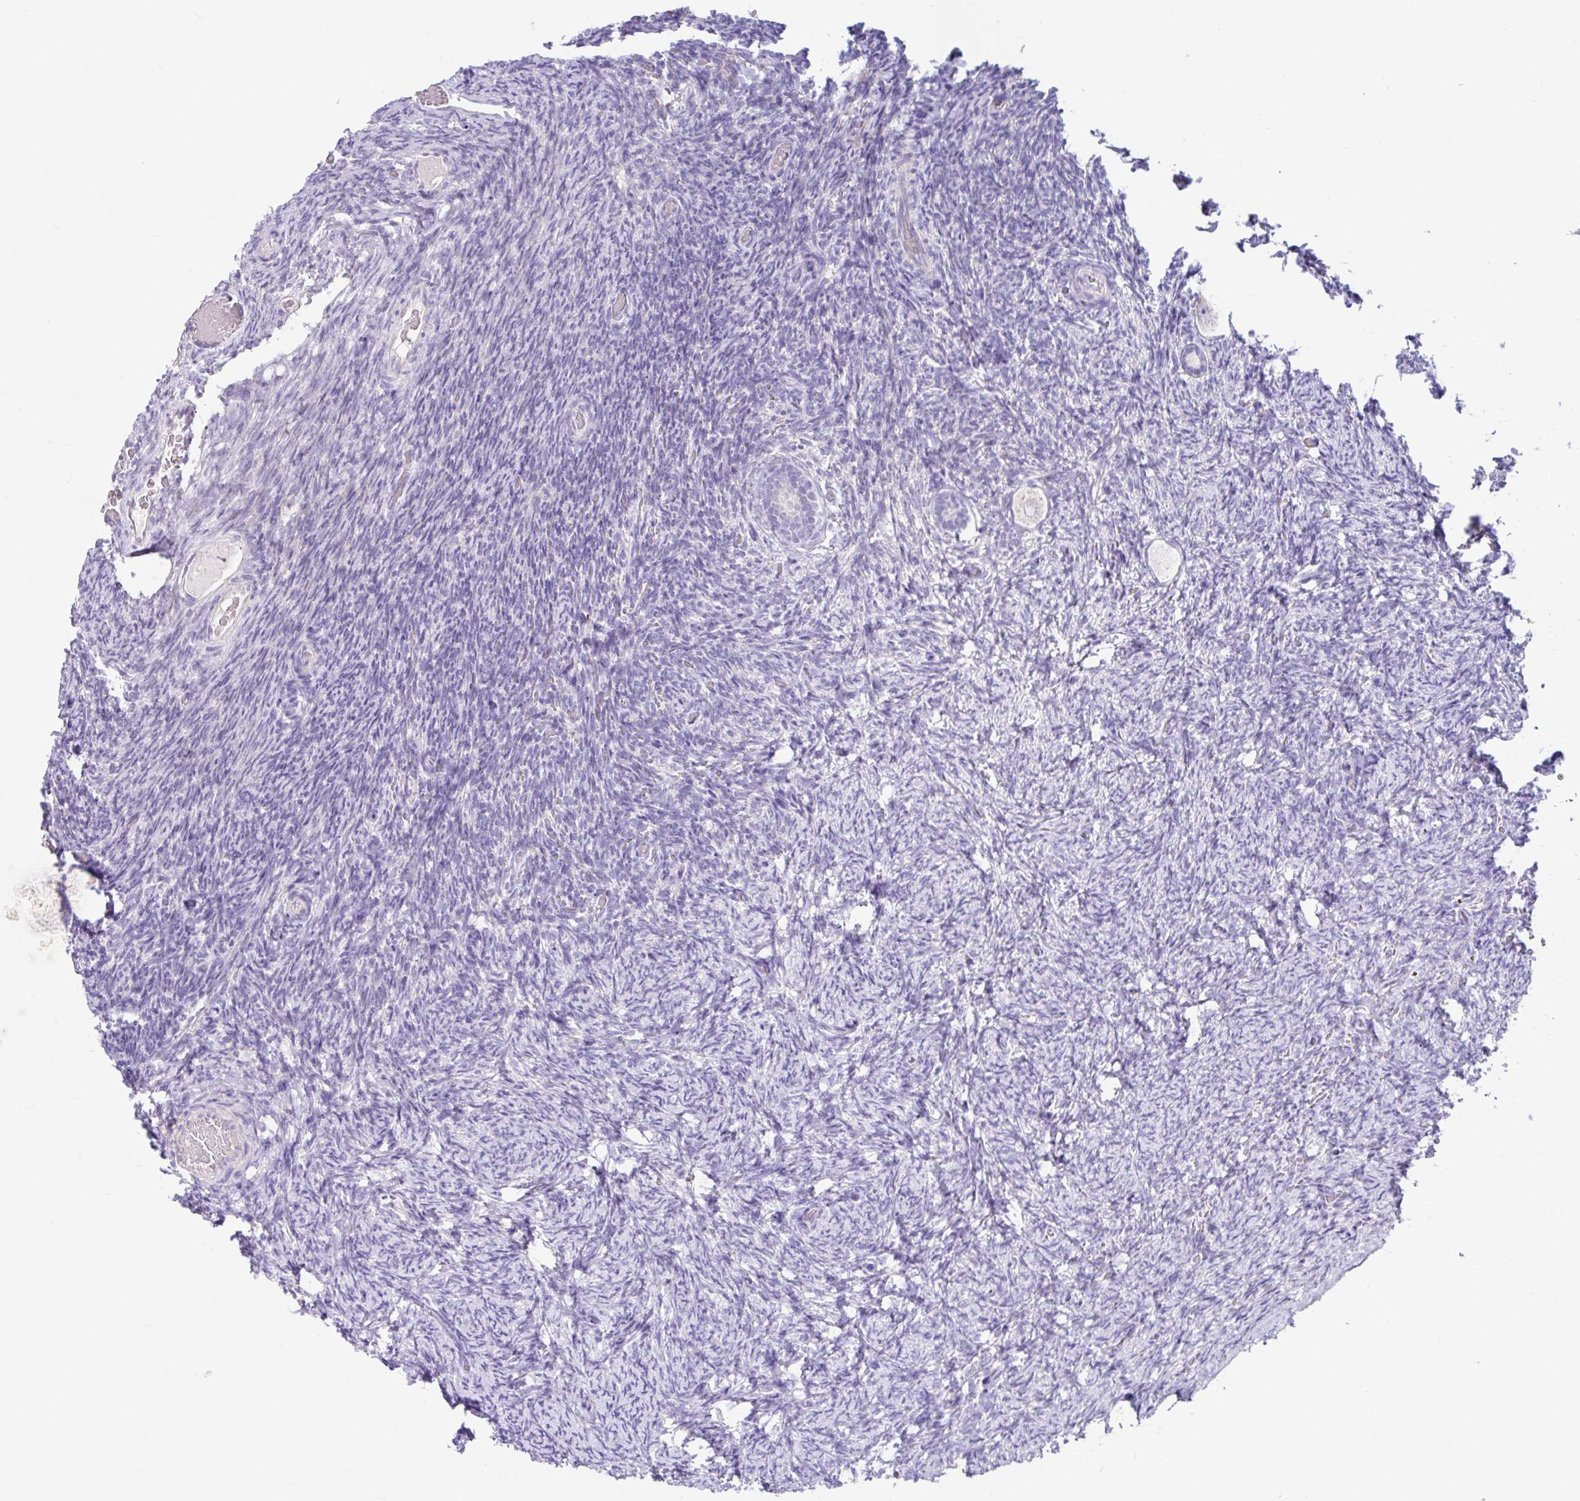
{"staining": {"intensity": "negative", "quantity": "none", "location": "none"}, "tissue": "ovary", "cell_type": "Follicle cells", "image_type": "normal", "snomed": [{"axis": "morphology", "description": "Normal tissue, NOS"}, {"axis": "topography", "description": "Ovary"}], "caption": "This micrograph is of normal ovary stained with immunohistochemistry to label a protein in brown with the nuclei are counter-stained blue. There is no expression in follicle cells.", "gene": "ZNF33A", "patient": {"sex": "female", "age": 34}}